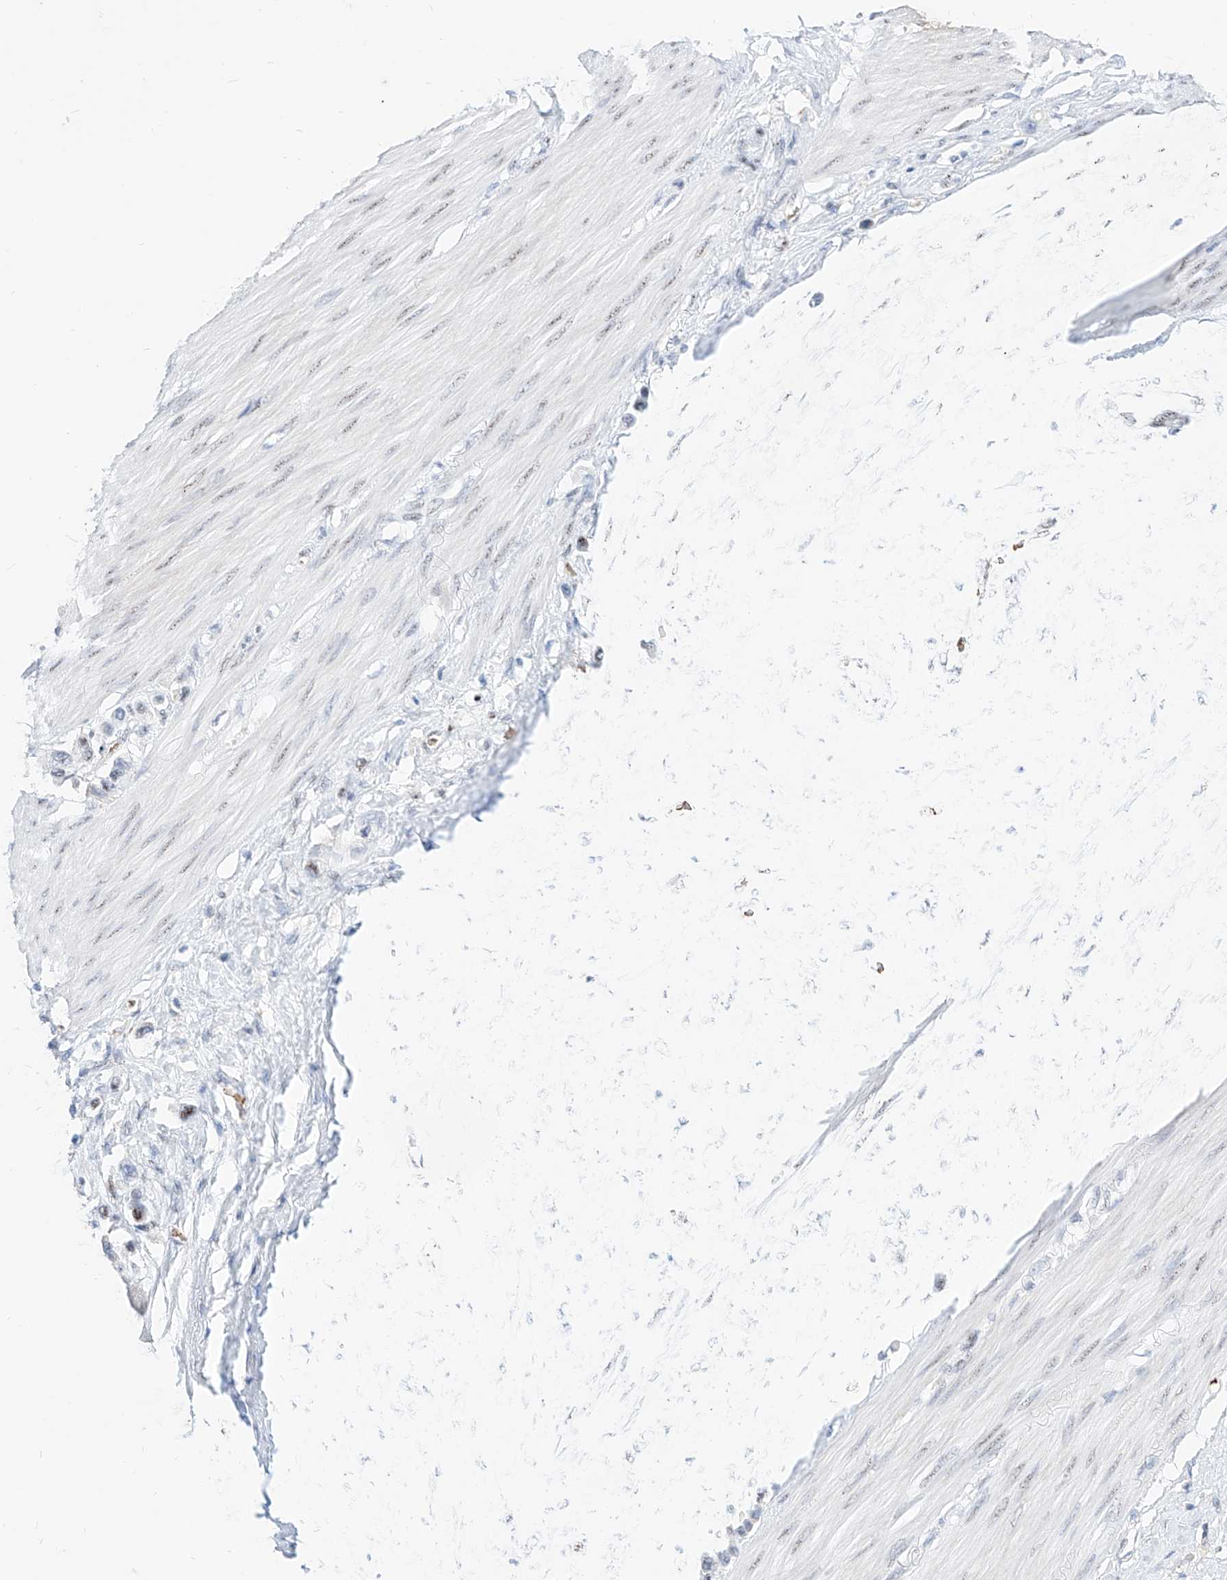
{"staining": {"intensity": "negative", "quantity": "none", "location": "none"}, "tissue": "stomach cancer", "cell_type": "Tumor cells", "image_type": "cancer", "snomed": [{"axis": "morphology", "description": "Adenocarcinoma, NOS"}, {"axis": "topography", "description": "Stomach"}], "caption": "Tumor cells show no significant staining in adenocarcinoma (stomach).", "gene": "ZFP42", "patient": {"sex": "female", "age": 65}}